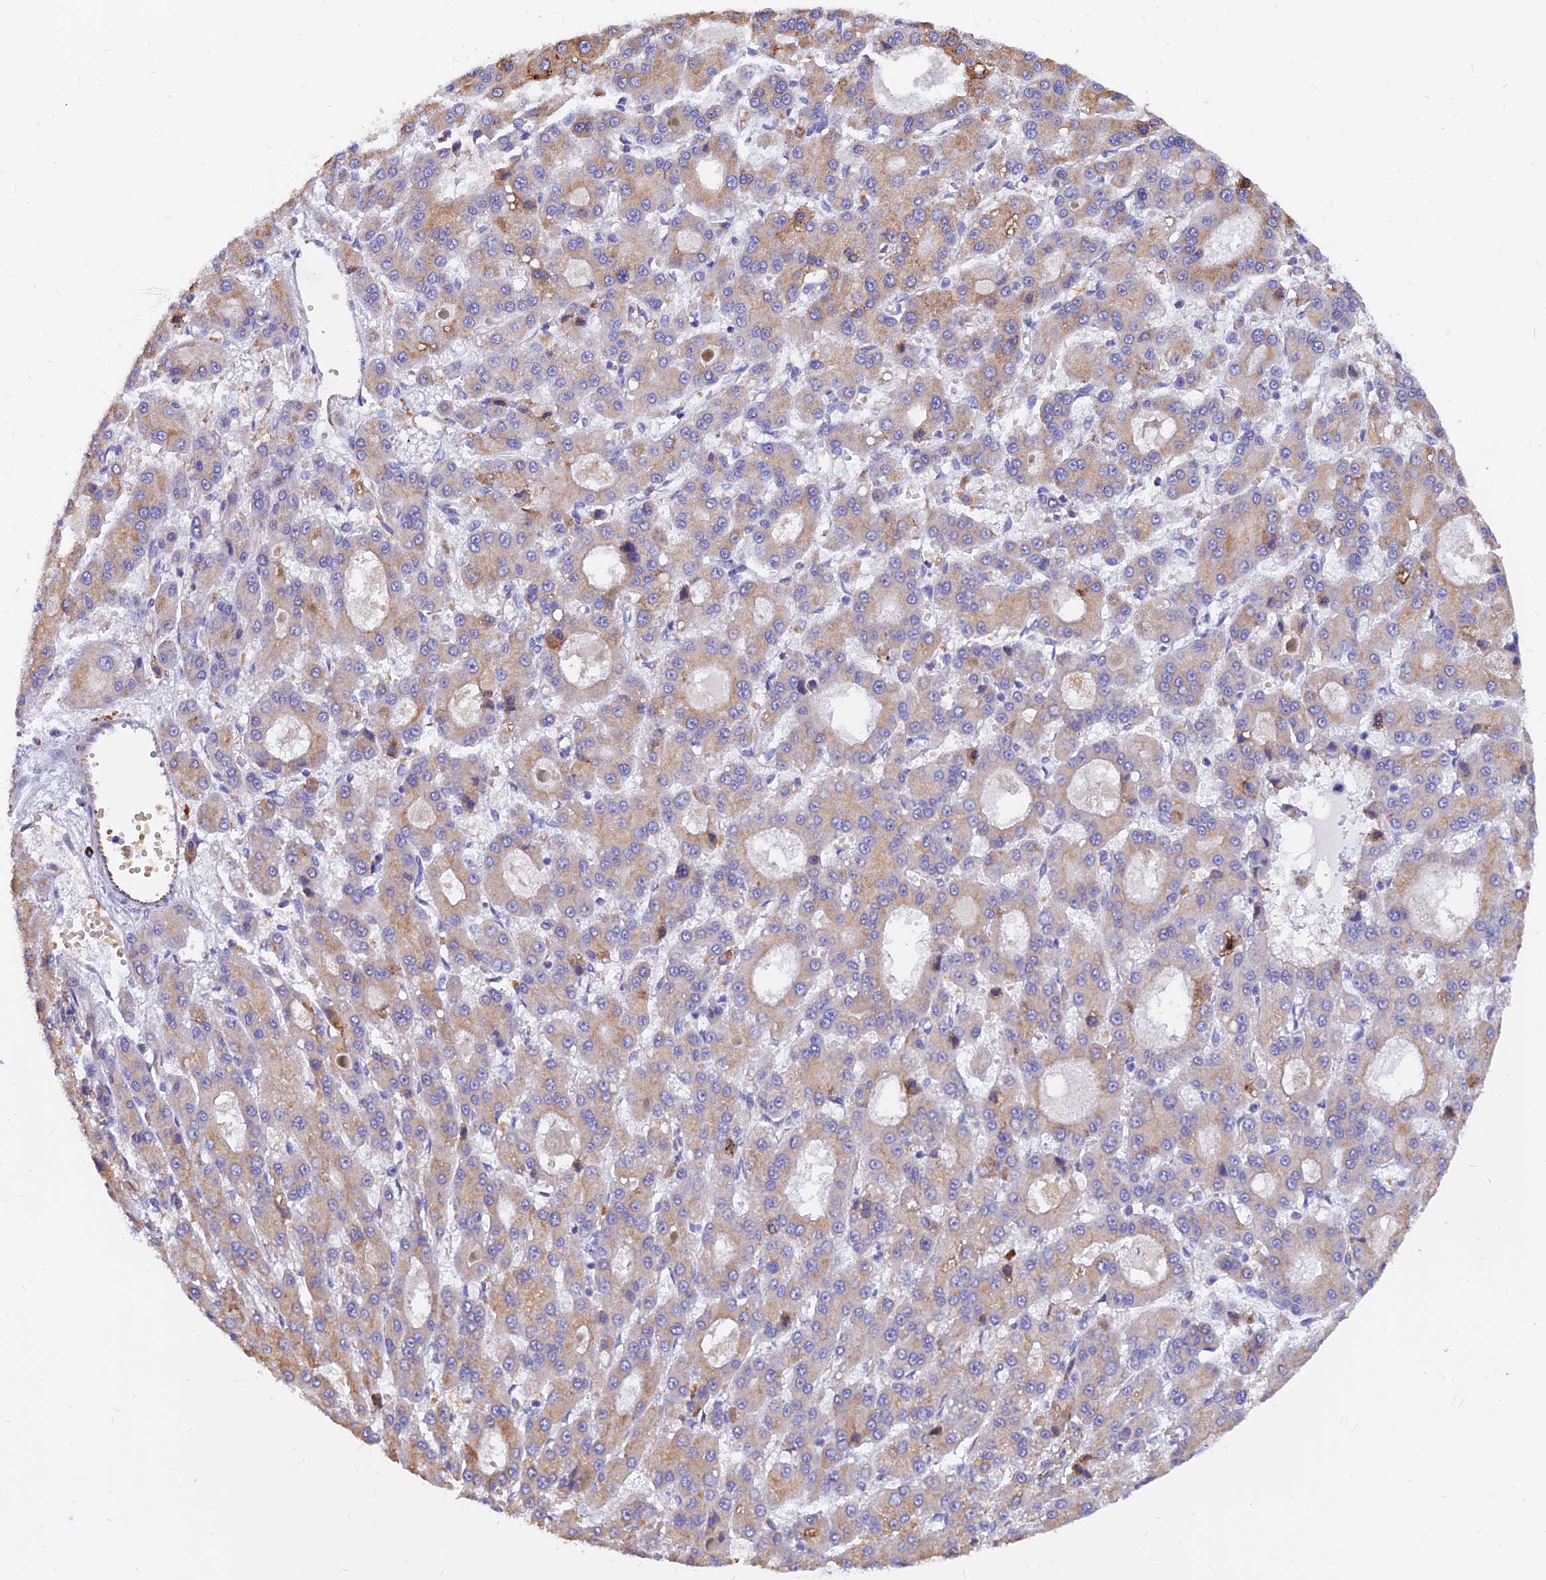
{"staining": {"intensity": "weak", "quantity": "25%-75%", "location": "cytoplasmic/membranous"}, "tissue": "liver cancer", "cell_type": "Tumor cells", "image_type": "cancer", "snomed": [{"axis": "morphology", "description": "Carcinoma, Hepatocellular, NOS"}, {"axis": "topography", "description": "Liver"}], "caption": "A low amount of weak cytoplasmic/membranous positivity is appreciated in about 25%-75% of tumor cells in liver cancer tissue.", "gene": "CDK18", "patient": {"sex": "male", "age": 70}}